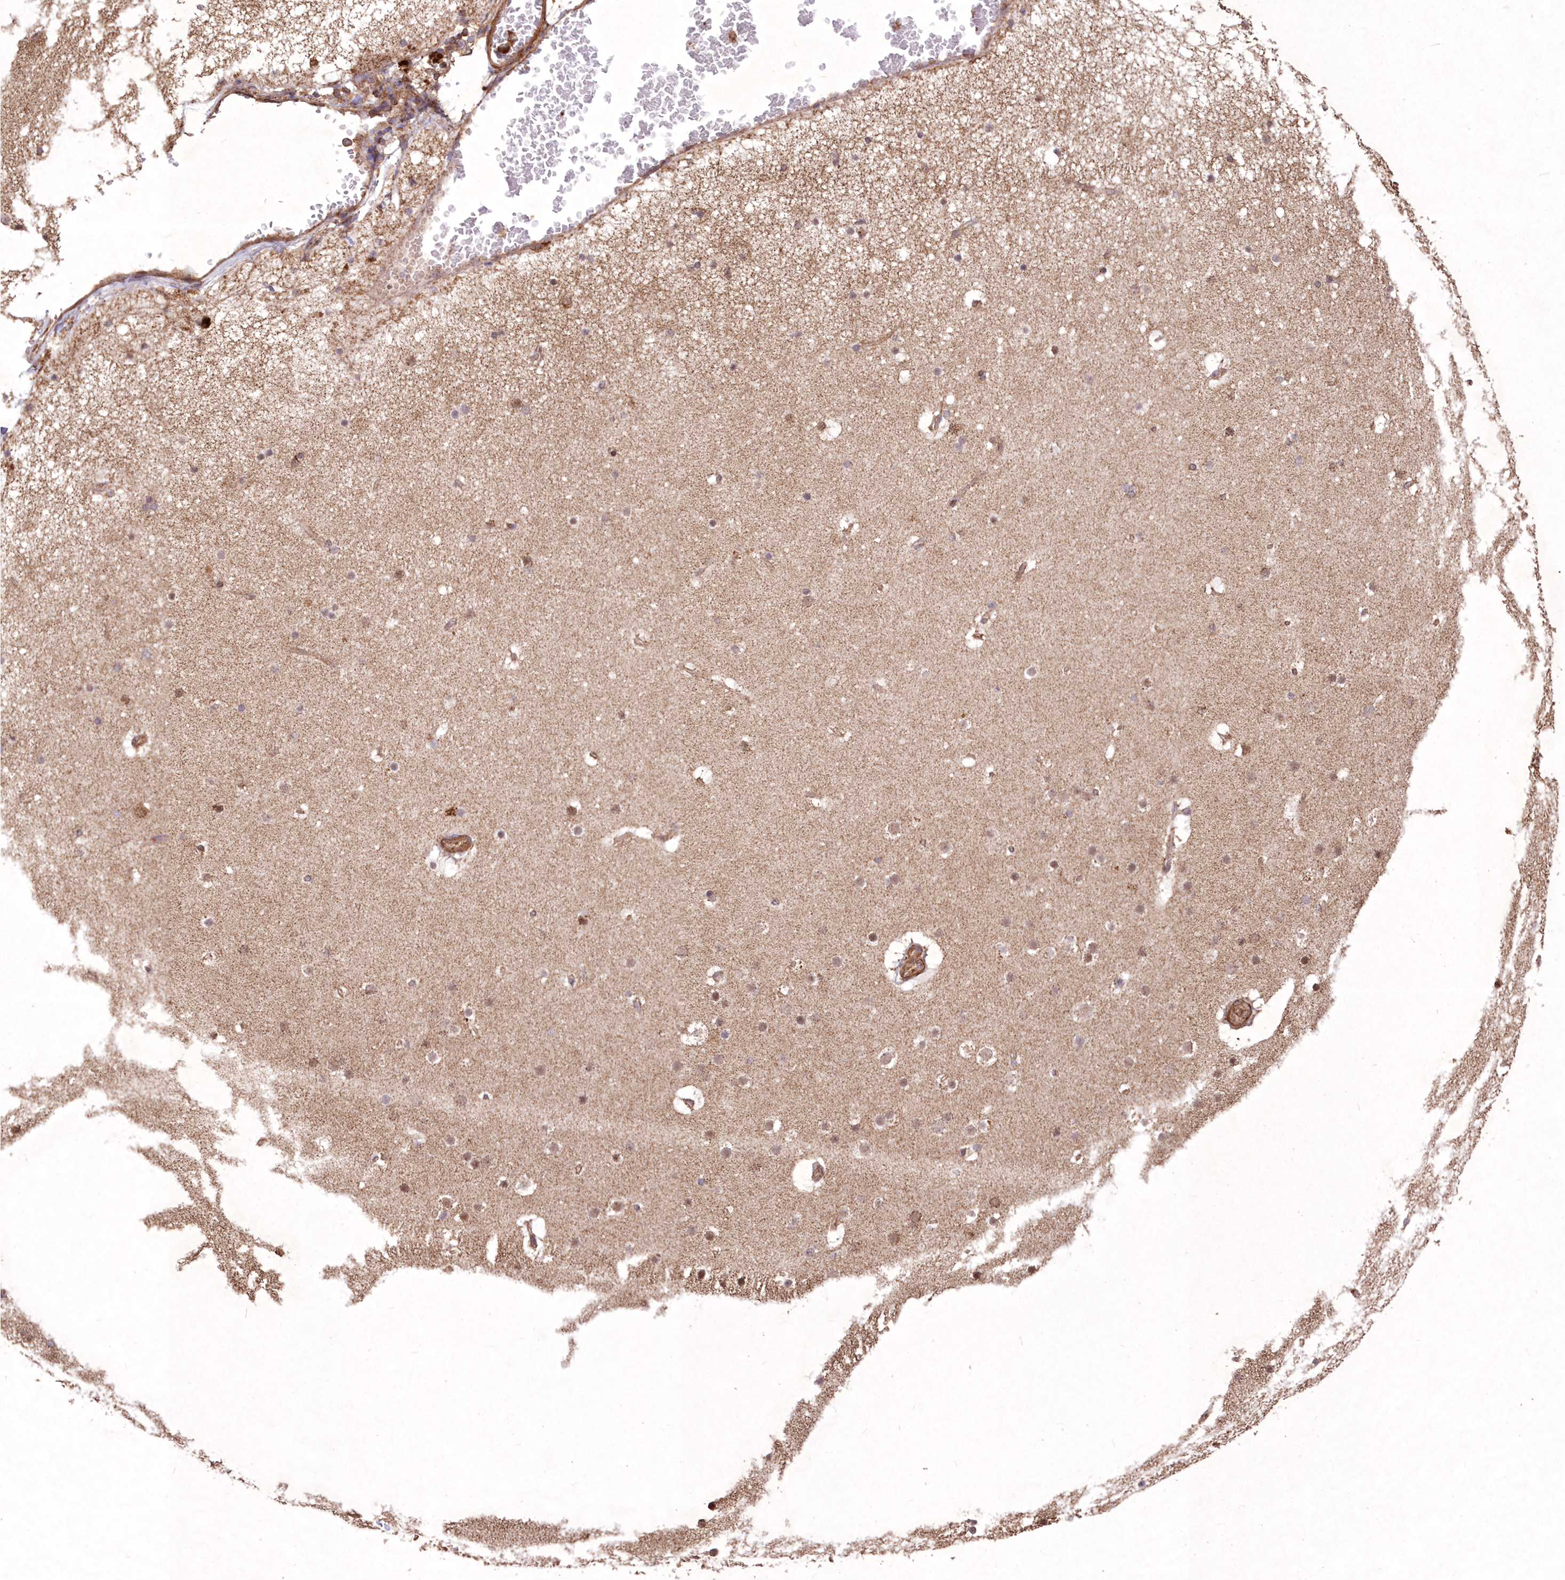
{"staining": {"intensity": "moderate", "quantity": ">75%", "location": "cytoplasmic/membranous"}, "tissue": "cerebral cortex", "cell_type": "Endothelial cells", "image_type": "normal", "snomed": [{"axis": "morphology", "description": "Normal tissue, NOS"}, {"axis": "topography", "description": "Cerebral cortex"}], "caption": "A high-resolution micrograph shows IHC staining of unremarkable cerebral cortex, which displays moderate cytoplasmic/membranous positivity in about >75% of endothelial cells. (Stains: DAB (3,3'-diaminobenzidine) in brown, nuclei in blue, Microscopy: brightfield microscopy at high magnification).", "gene": "TMEM139", "patient": {"sex": "male", "age": 57}}